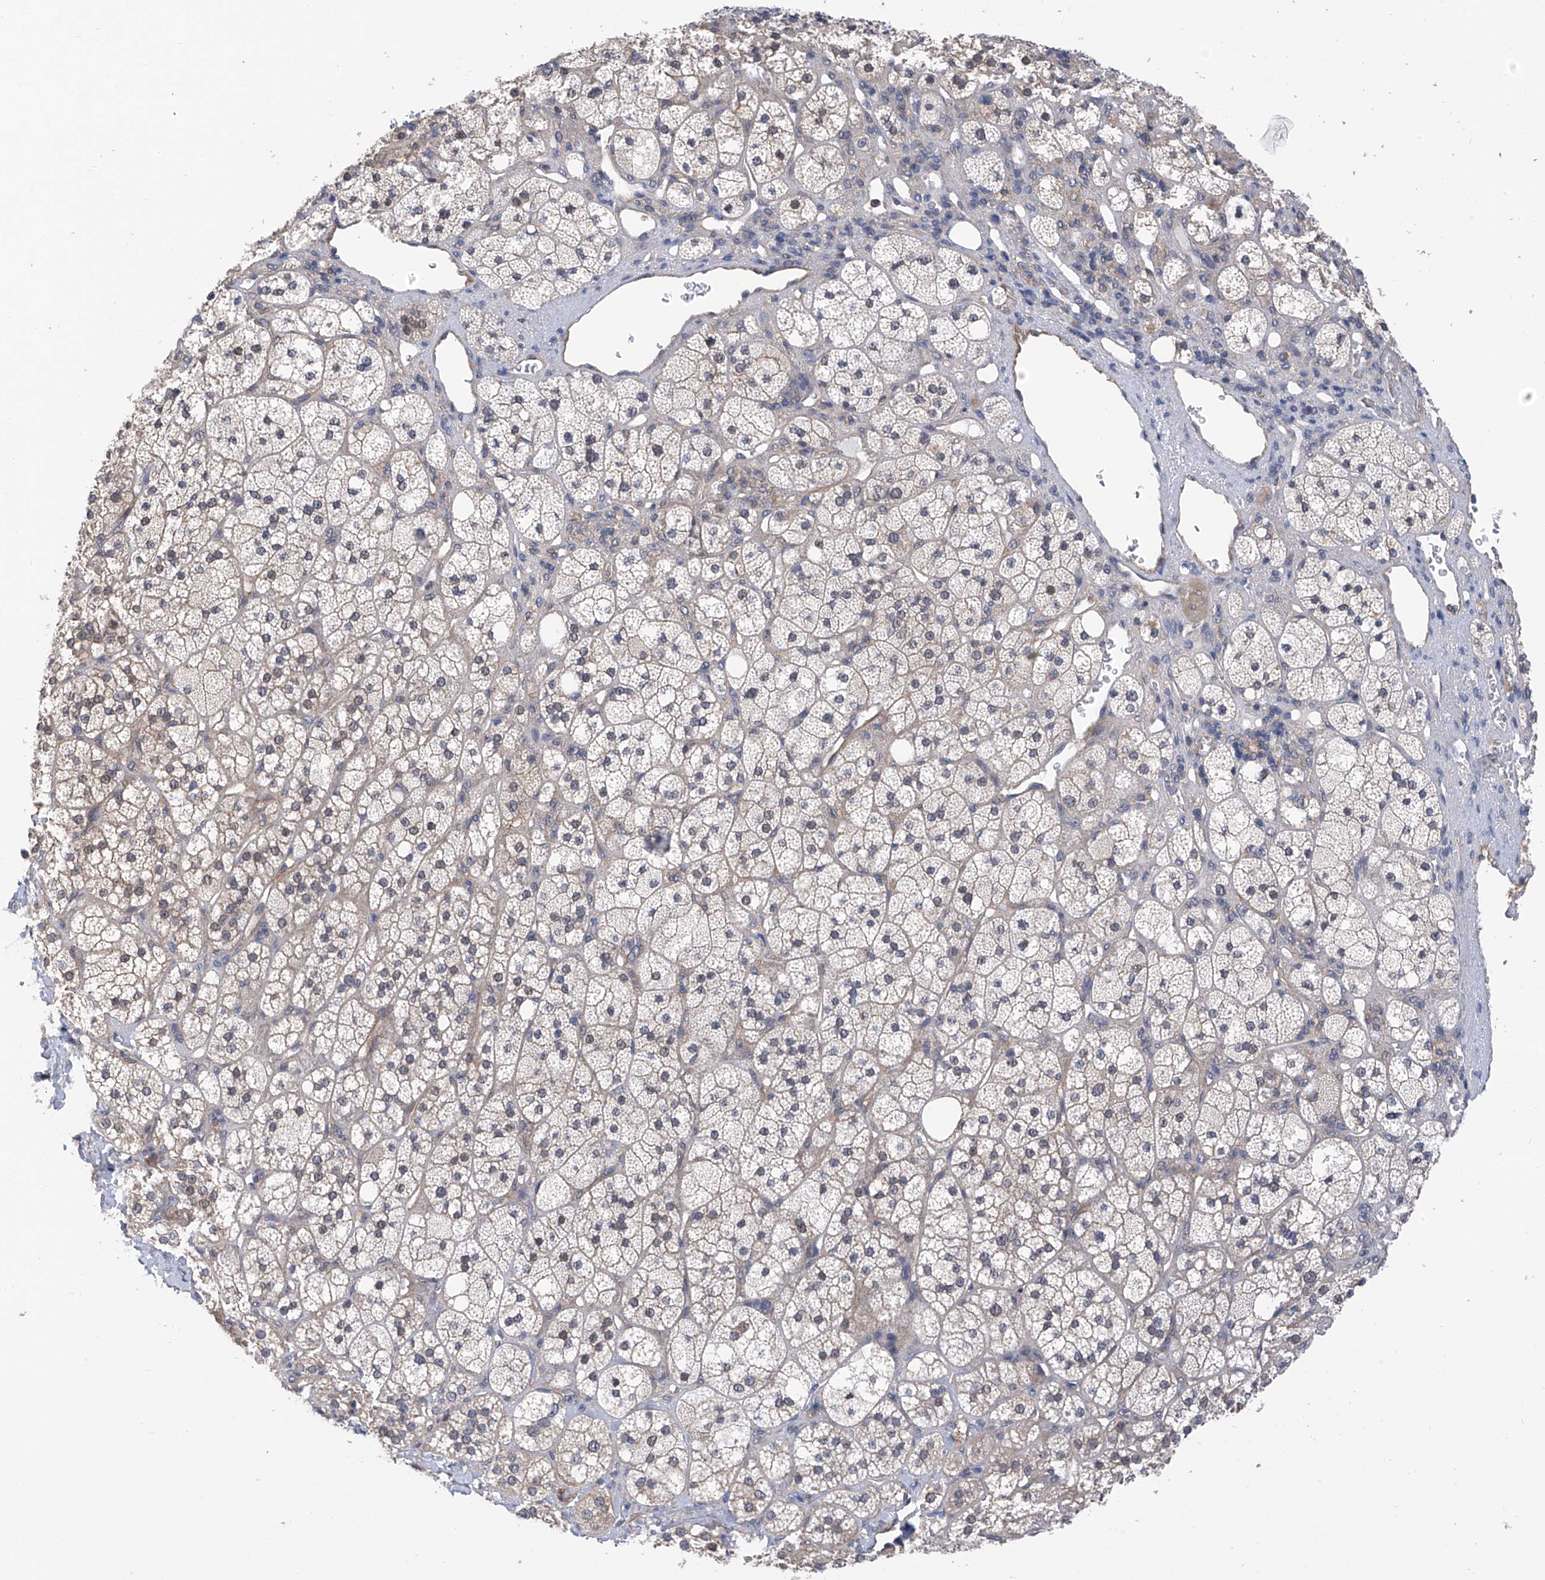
{"staining": {"intensity": "negative", "quantity": "none", "location": "none"}, "tissue": "adrenal gland", "cell_type": "Glandular cells", "image_type": "normal", "snomed": [{"axis": "morphology", "description": "Normal tissue, NOS"}, {"axis": "topography", "description": "Adrenal gland"}], "caption": "A high-resolution micrograph shows IHC staining of unremarkable adrenal gland, which demonstrates no significant expression in glandular cells.", "gene": "CHPF", "patient": {"sex": "male", "age": 61}}